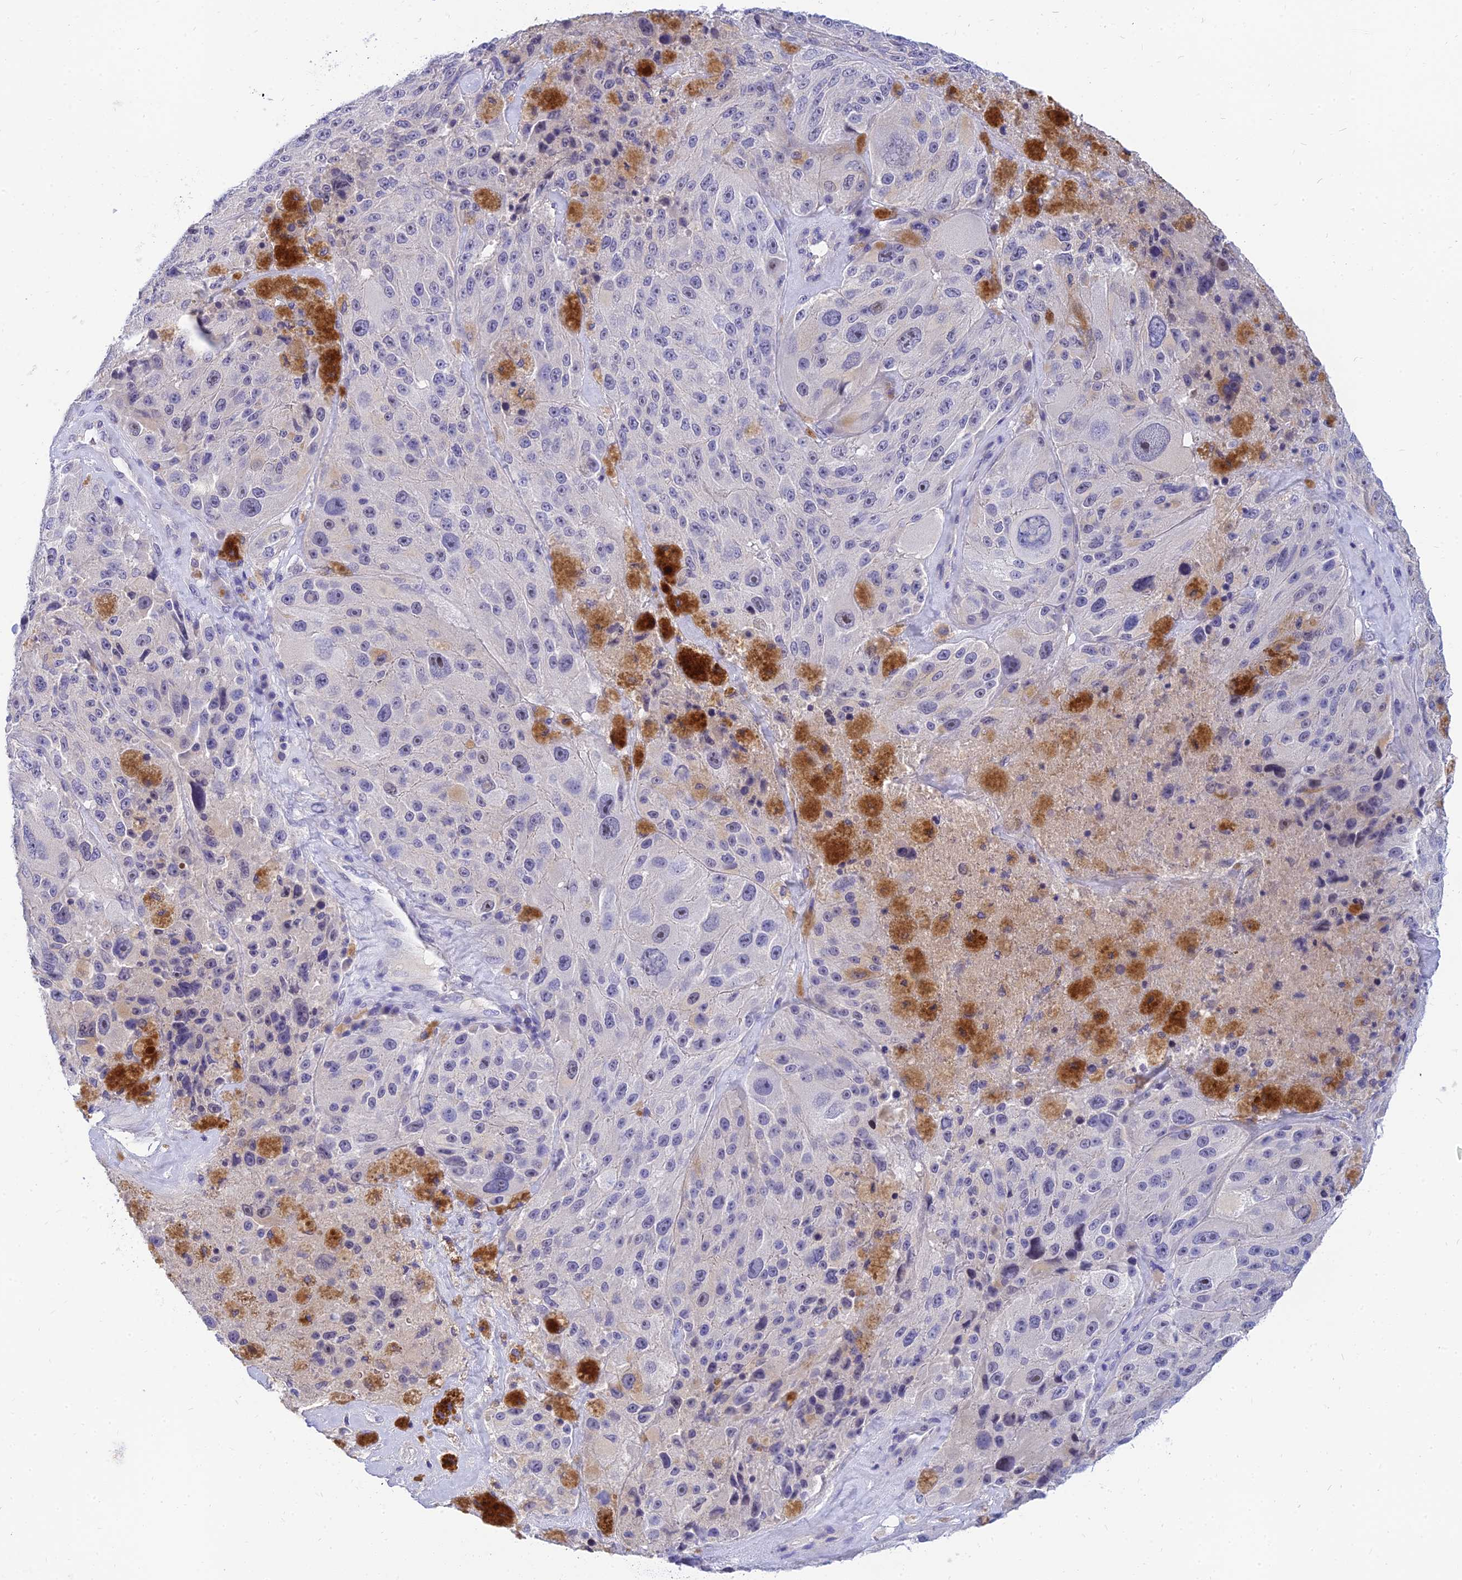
{"staining": {"intensity": "negative", "quantity": "none", "location": "none"}, "tissue": "melanoma", "cell_type": "Tumor cells", "image_type": "cancer", "snomed": [{"axis": "morphology", "description": "Malignant melanoma, Metastatic site"}, {"axis": "topography", "description": "Lymph node"}], "caption": "Micrograph shows no significant protein positivity in tumor cells of melanoma.", "gene": "TMEM161B", "patient": {"sex": "male", "age": 62}}